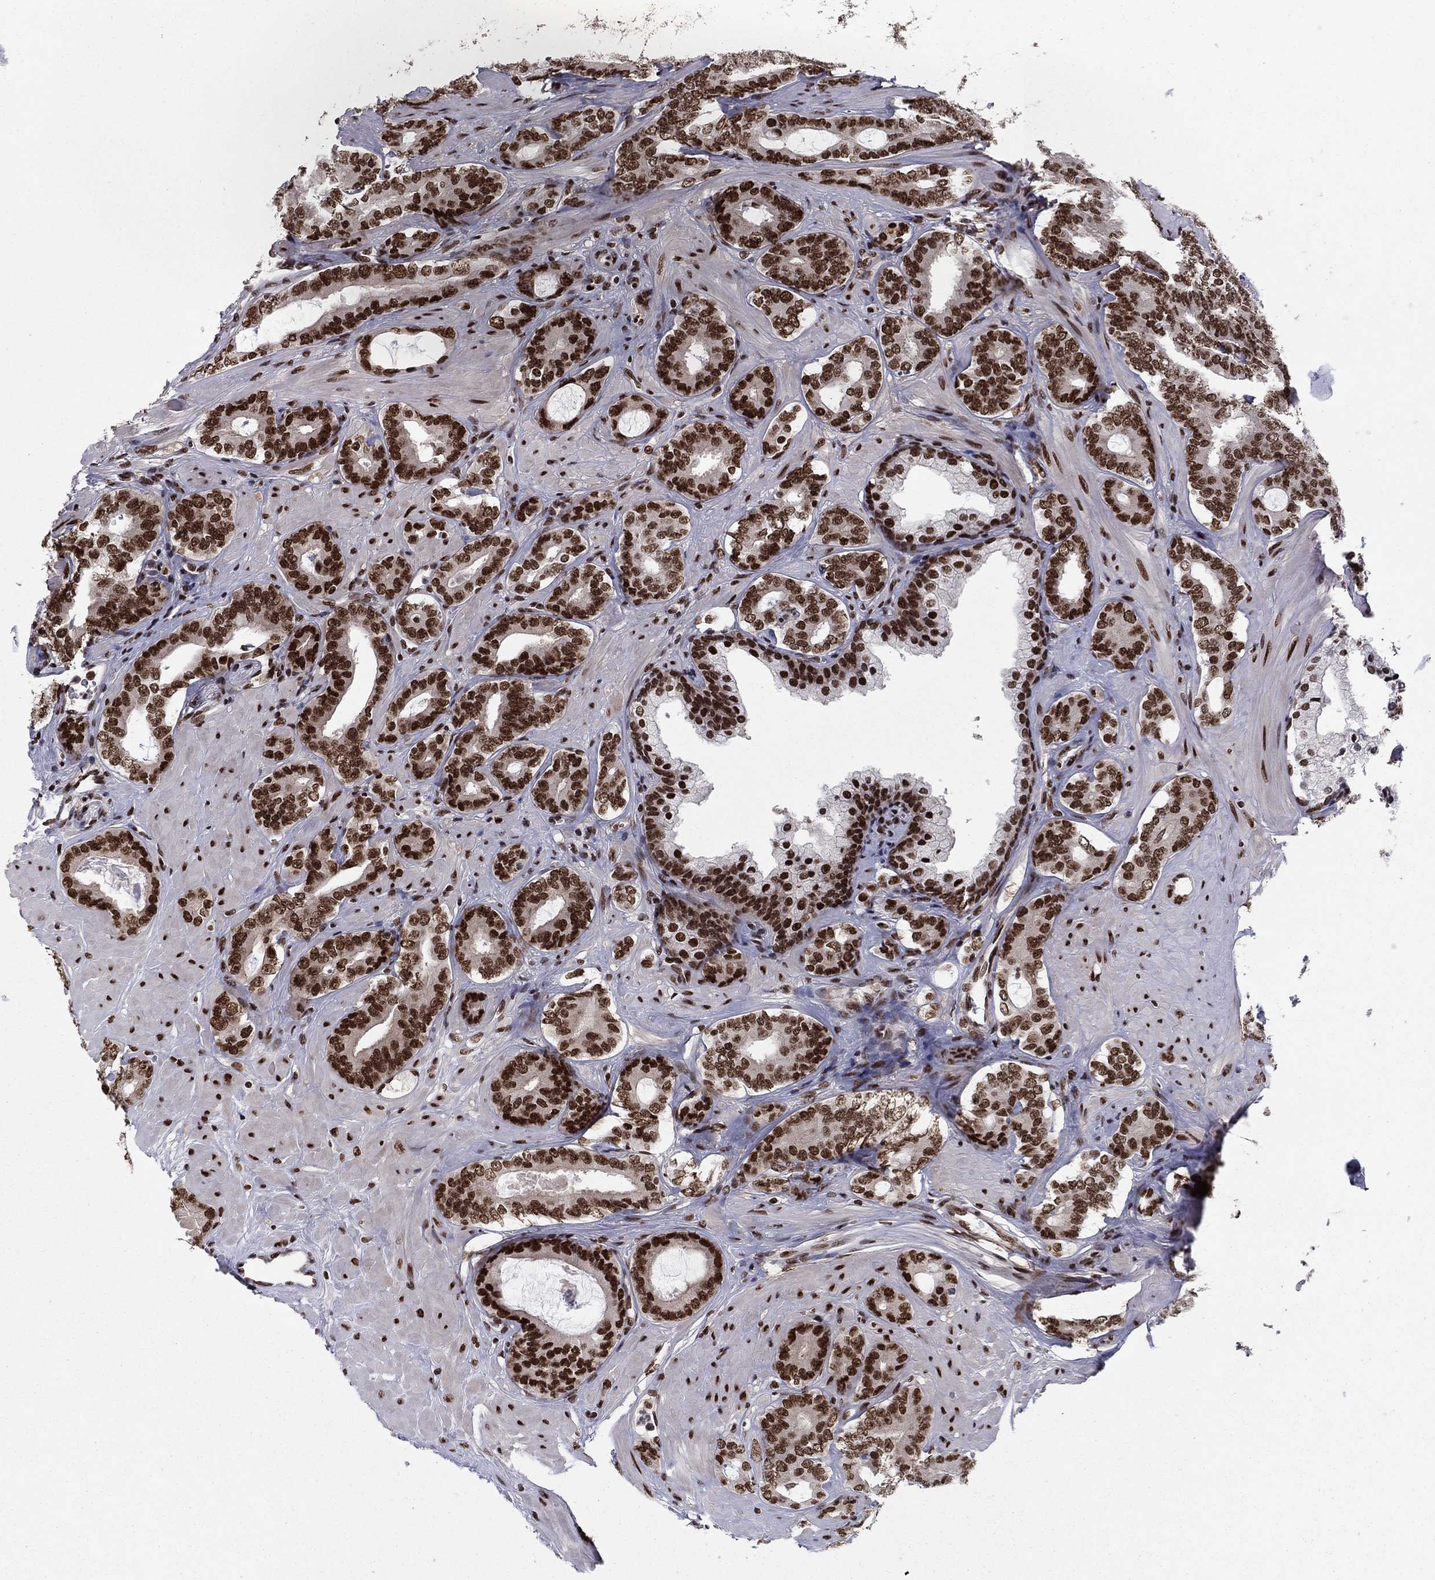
{"staining": {"intensity": "strong", "quantity": ">75%", "location": "nuclear"}, "tissue": "prostate cancer", "cell_type": "Tumor cells", "image_type": "cancer", "snomed": [{"axis": "morphology", "description": "Adenocarcinoma, NOS"}, {"axis": "topography", "description": "Prostate"}], "caption": "Immunohistochemical staining of human prostate cancer displays strong nuclear protein expression in approximately >75% of tumor cells. The protein of interest is shown in brown color, while the nuclei are stained blue.", "gene": "USP54", "patient": {"sex": "male", "age": 55}}